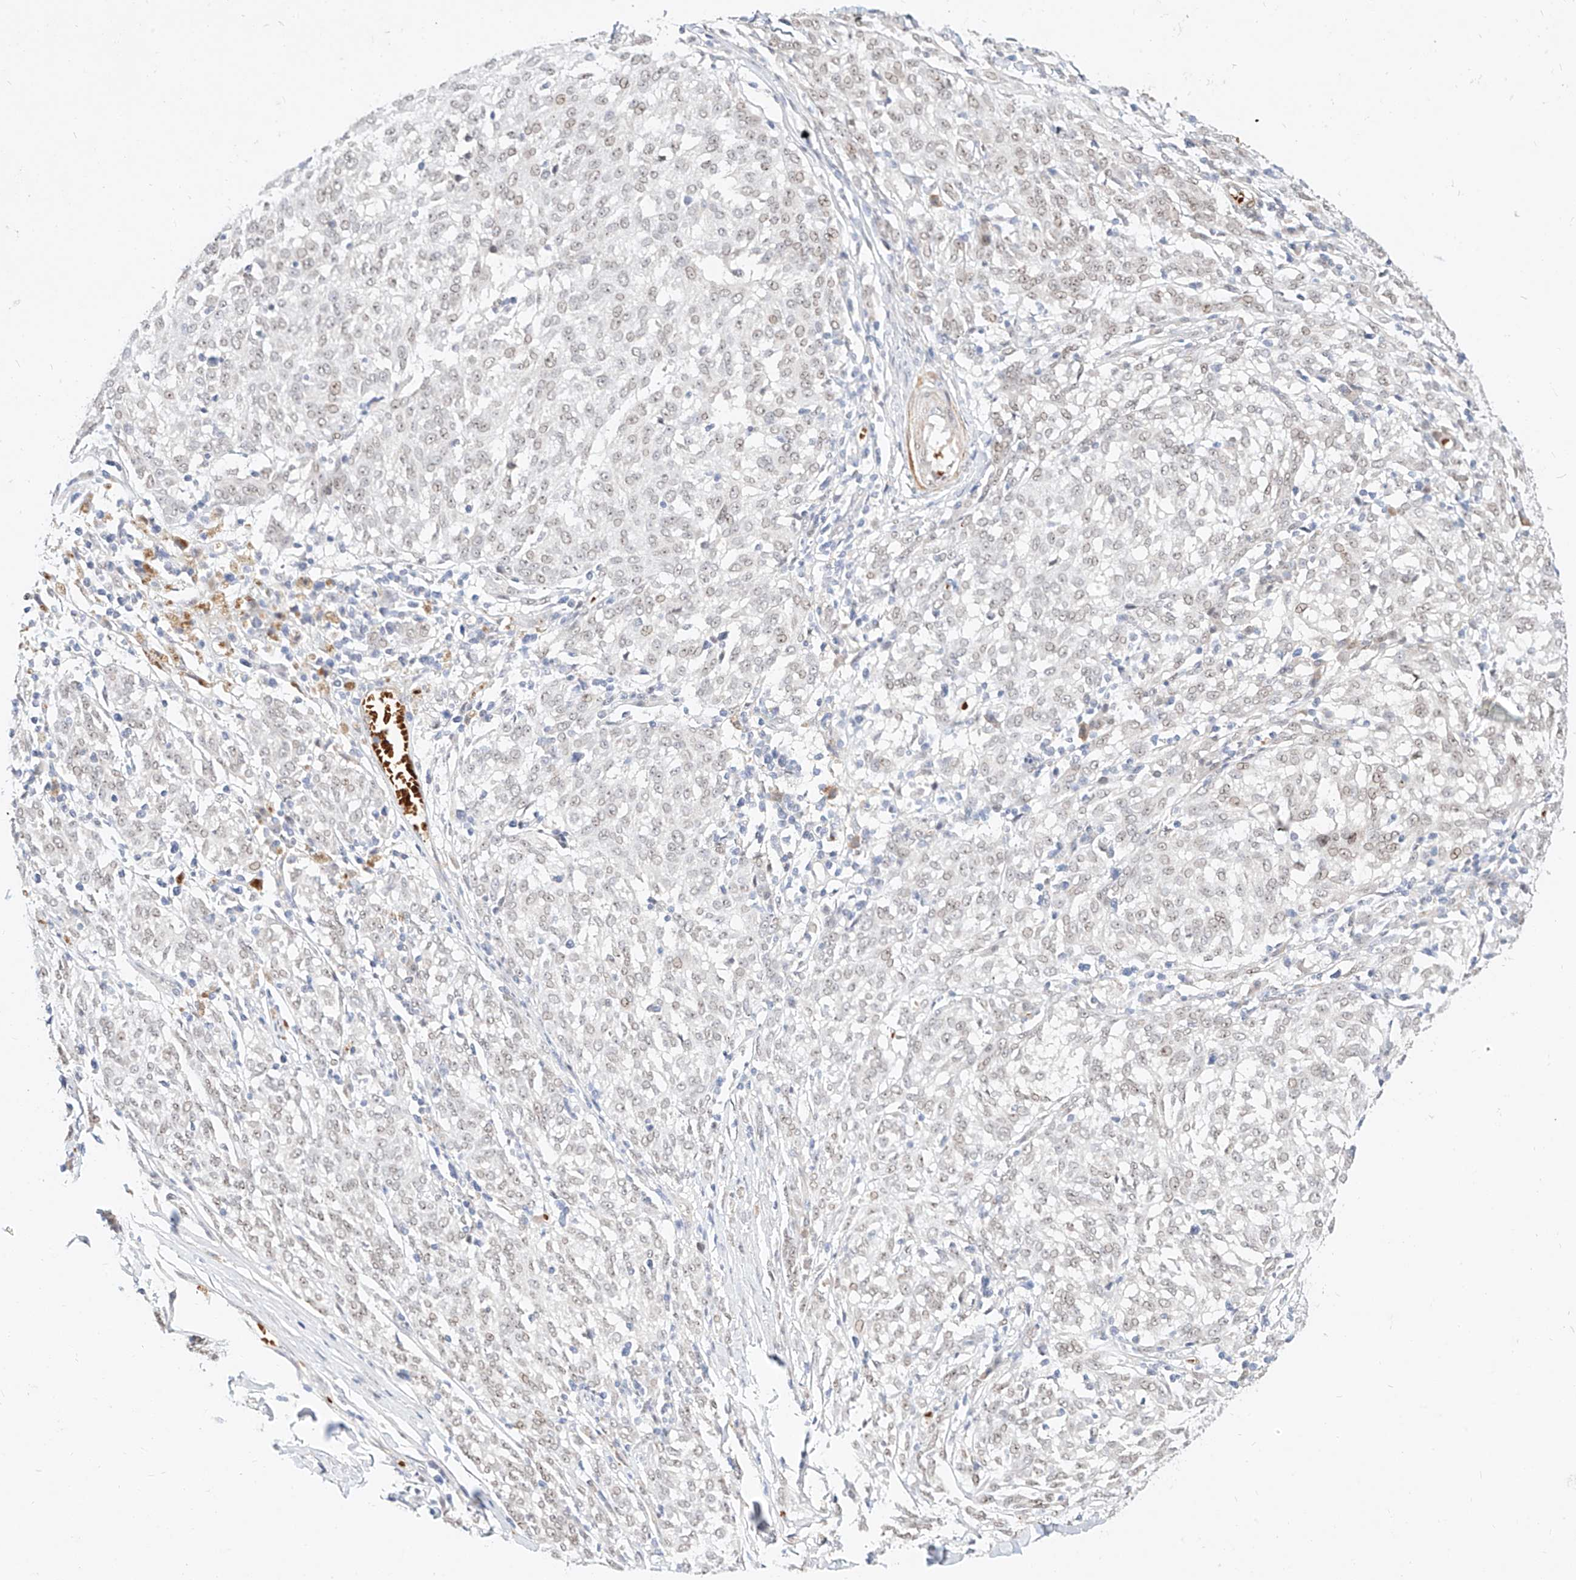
{"staining": {"intensity": "weak", "quantity": "<25%", "location": "nuclear"}, "tissue": "melanoma", "cell_type": "Tumor cells", "image_type": "cancer", "snomed": [{"axis": "morphology", "description": "Malignant melanoma, NOS"}, {"axis": "topography", "description": "Skin"}], "caption": "The micrograph displays no staining of tumor cells in melanoma. Brightfield microscopy of immunohistochemistry (IHC) stained with DAB (brown) and hematoxylin (blue), captured at high magnification.", "gene": "CBX8", "patient": {"sex": "female", "age": 72}}